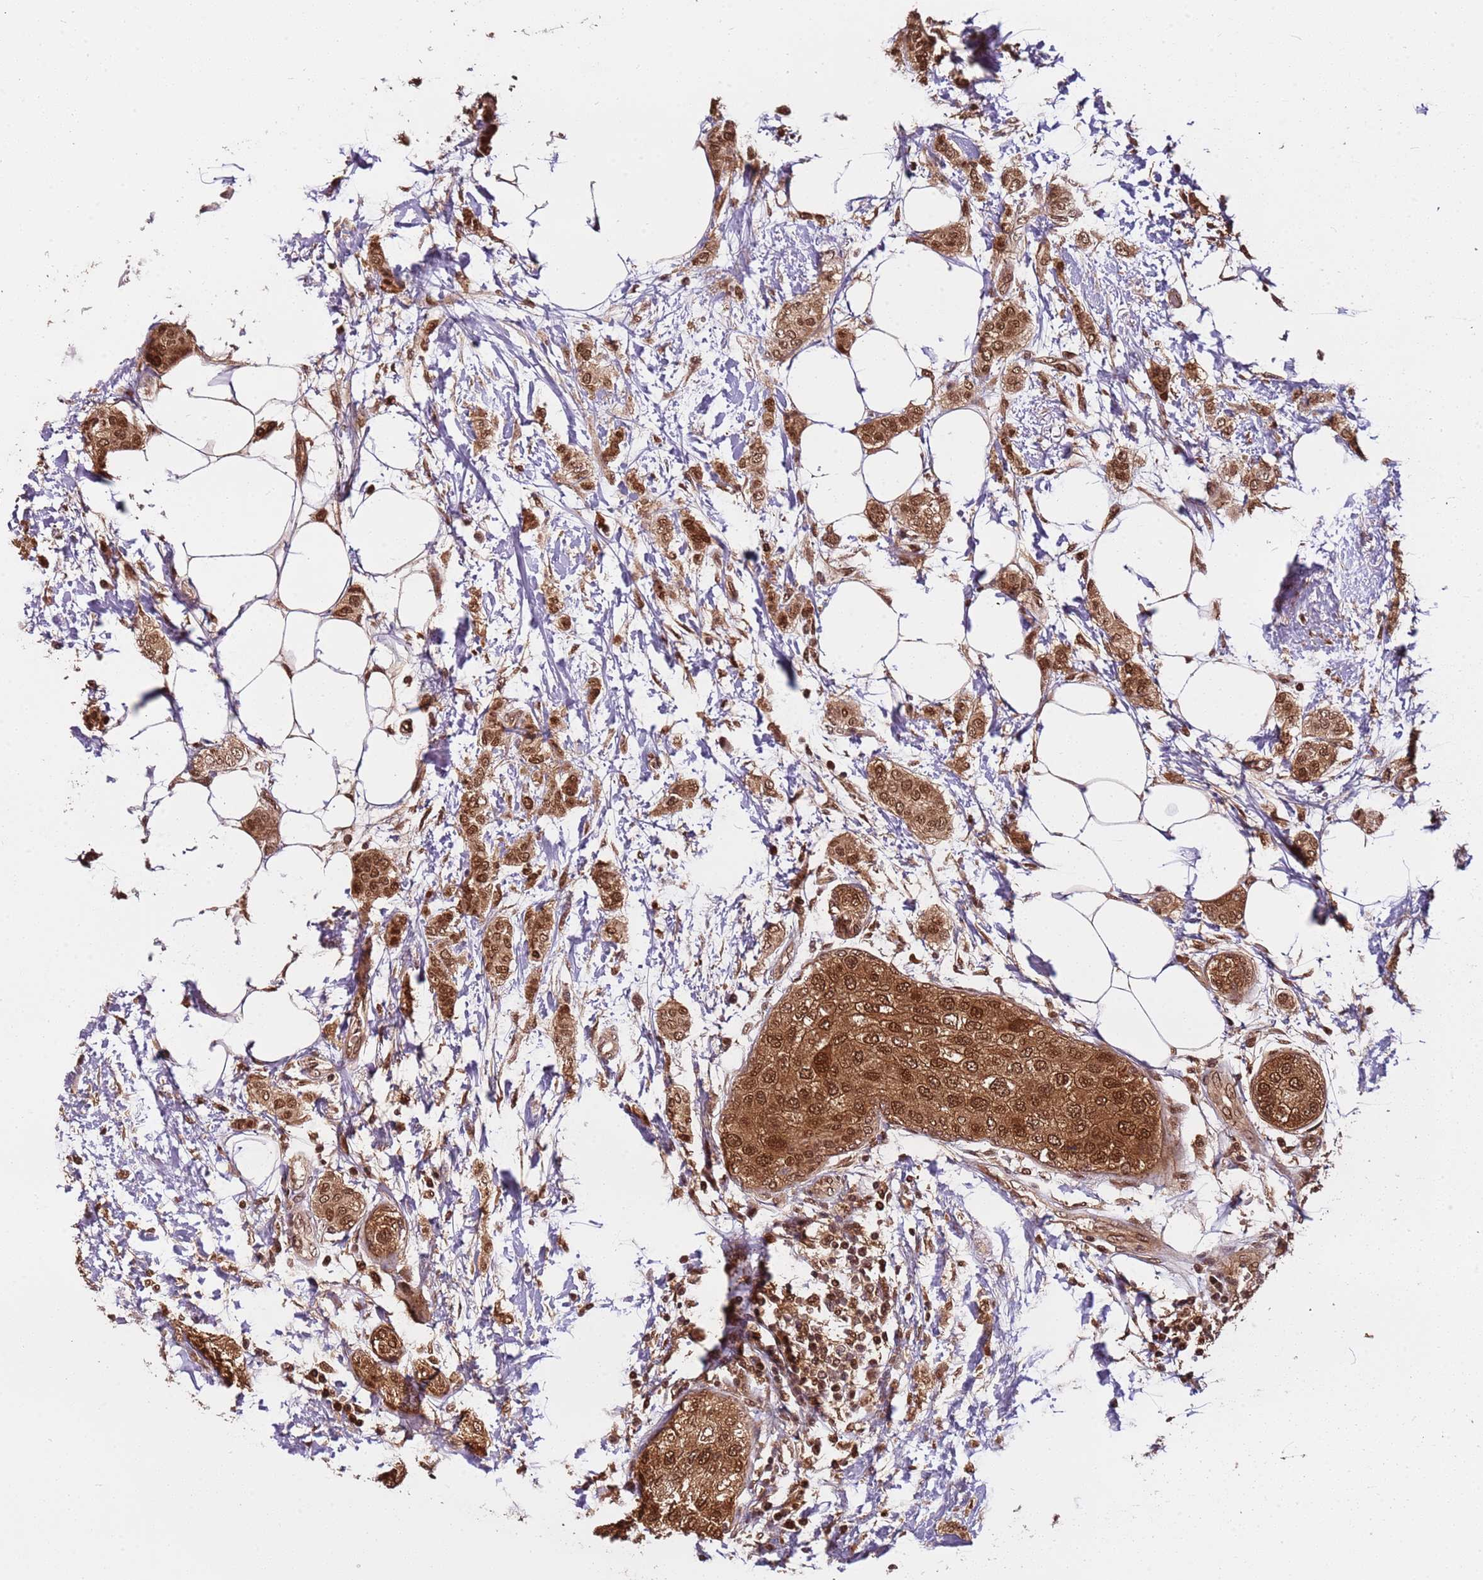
{"staining": {"intensity": "moderate", "quantity": ">75%", "location": "cytoplasmic/membranous,nuclear"}, "tissue": "breast cancer", "cell_type": "Tumor cells", "image_type": "cancer", "snomed": [{"axis": "morphology", "description": "Duct carcinoma"}, {"axis": "topography", "description": "Breast"}], "caption": "Tumor cells reveal medium levels of moderate cytoplasmic/membranous and nuclear positivity in approximately >75% of cells in human breast intraductal carcinoma. (DAB (3,3'-diaminobenzidine) IHC with brightfield microscopy, high magnification).", "gene": "PGLS", "patient": {"sex": "female", "age": 72}}